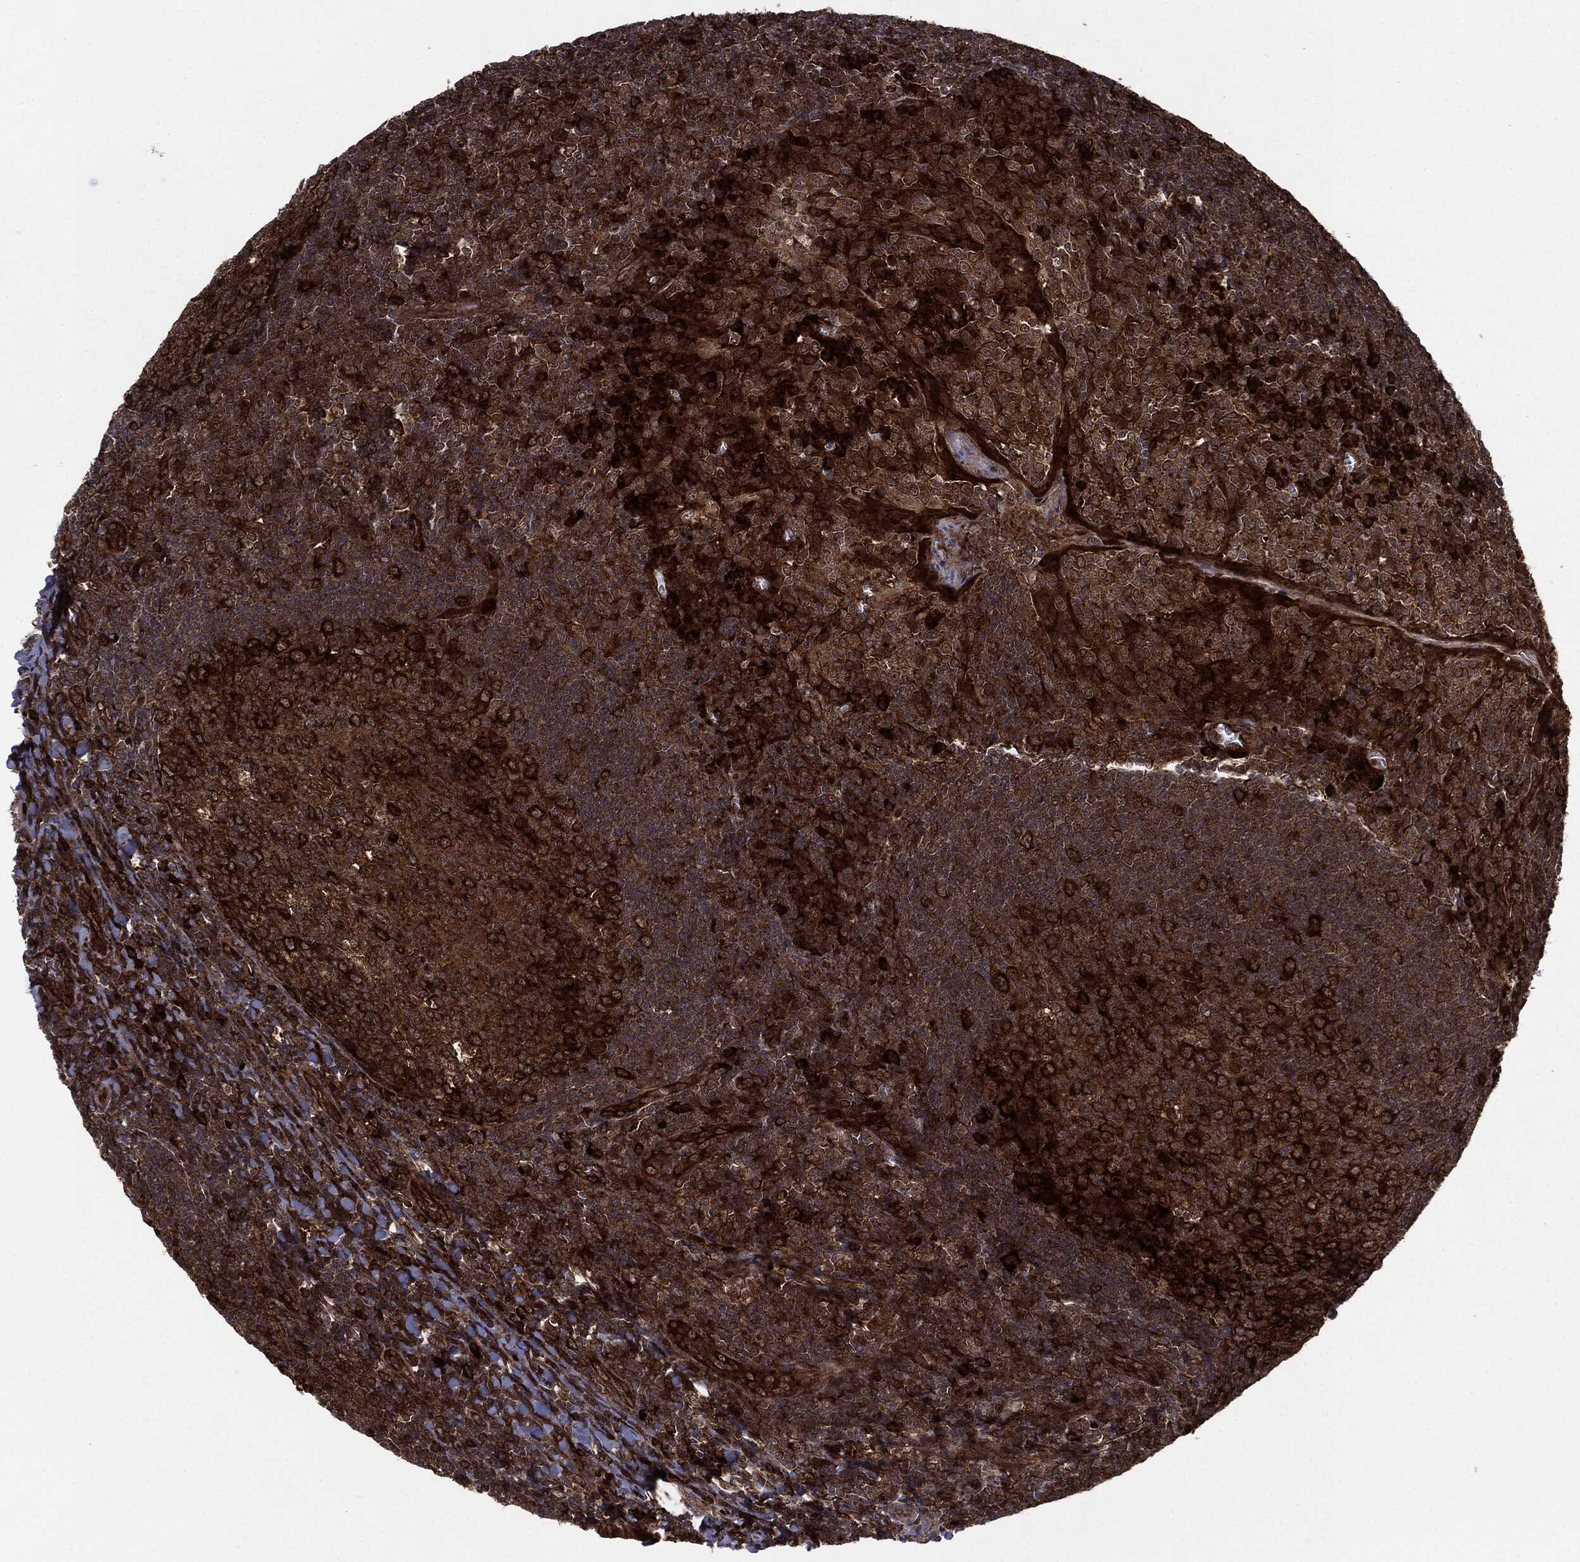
{"staining": {"intensity": "strong", "quantity": ">75%", "location": "cytoplasmic/membranous"}, "tissue": "tonsil", "cell_type": "Germinal center cells", "image_type": "normal", "snomed": [{"axis": "morphology", "description": "Normal tissue, NOS"}, {"axis": "topography", "description": "Tonsil"}], "caption": "Immunohistochemical staining of normal human tonsil shows >75% levels of strong cytoplasmic/membranous protein positivity in about >75% of germinal center cells.", "gene": "OTUB1", "patient": {"sex": "male", "age": 20}}